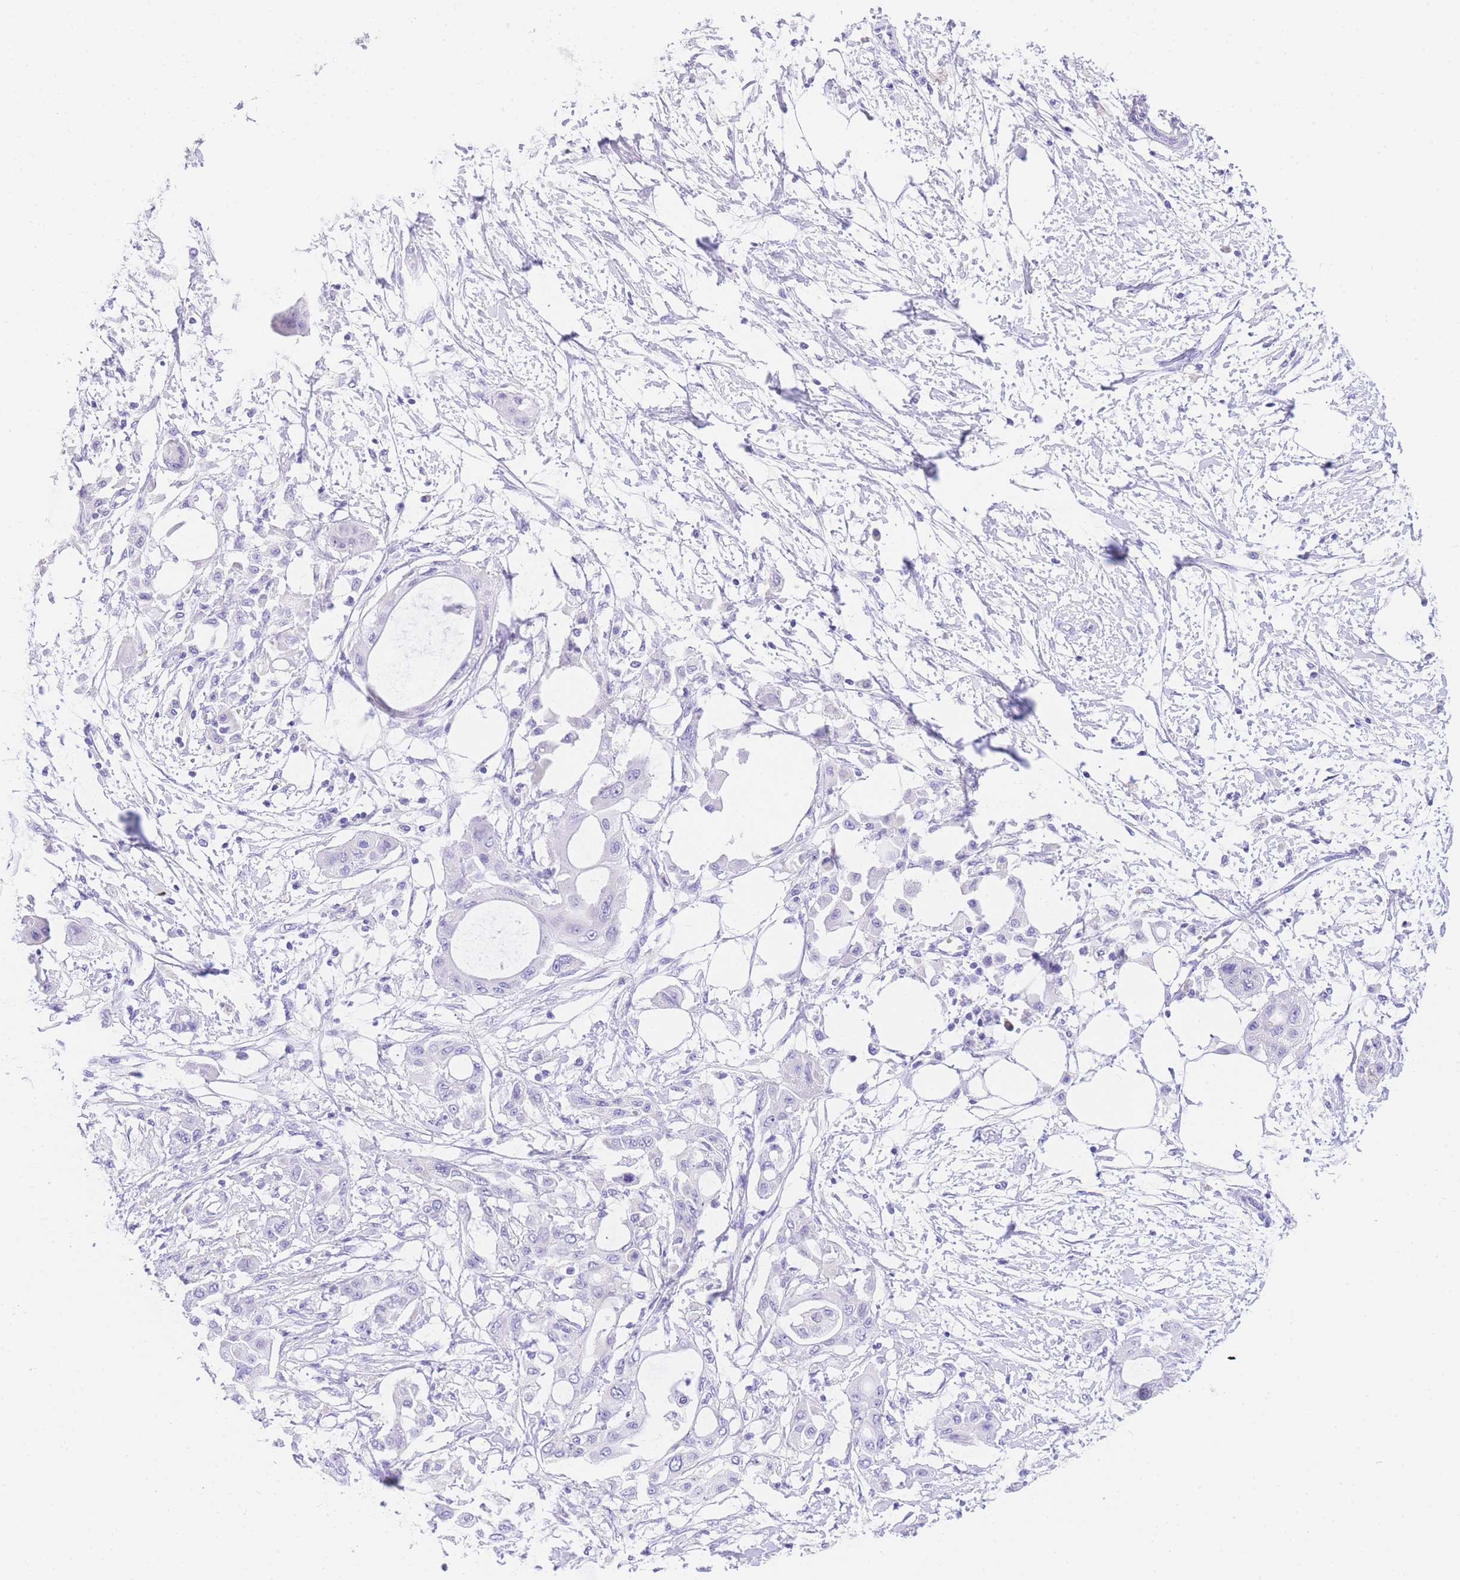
{"staining": {"intensity": "negative", "quantity": "none", "location": "none"}, "tissue": "pancreatic cancer", "cell_type": "Tumor cells", "image_type": "cancer", "snomed": [{"axis": "morphology", "description": "Adenocarcinoma, NOS"}, {"axis": "topography", "description": "Pancreas"}], "caption": "Immunohistochemistry histopathology image of neoplastic tissue: adenocarcinoma (pancreatic) stained with DAB (3,3'-diaminobenzidine) displays no significant protein staining in tumor cells. Brightfield microscopy of IHC stained with DAB (3,3'-diaminobenzidine) (brown) and hematoxylin (blue), captured at high magnification.", "gene": "NKD2", "patient": {"sex": "male", "age": 68}}